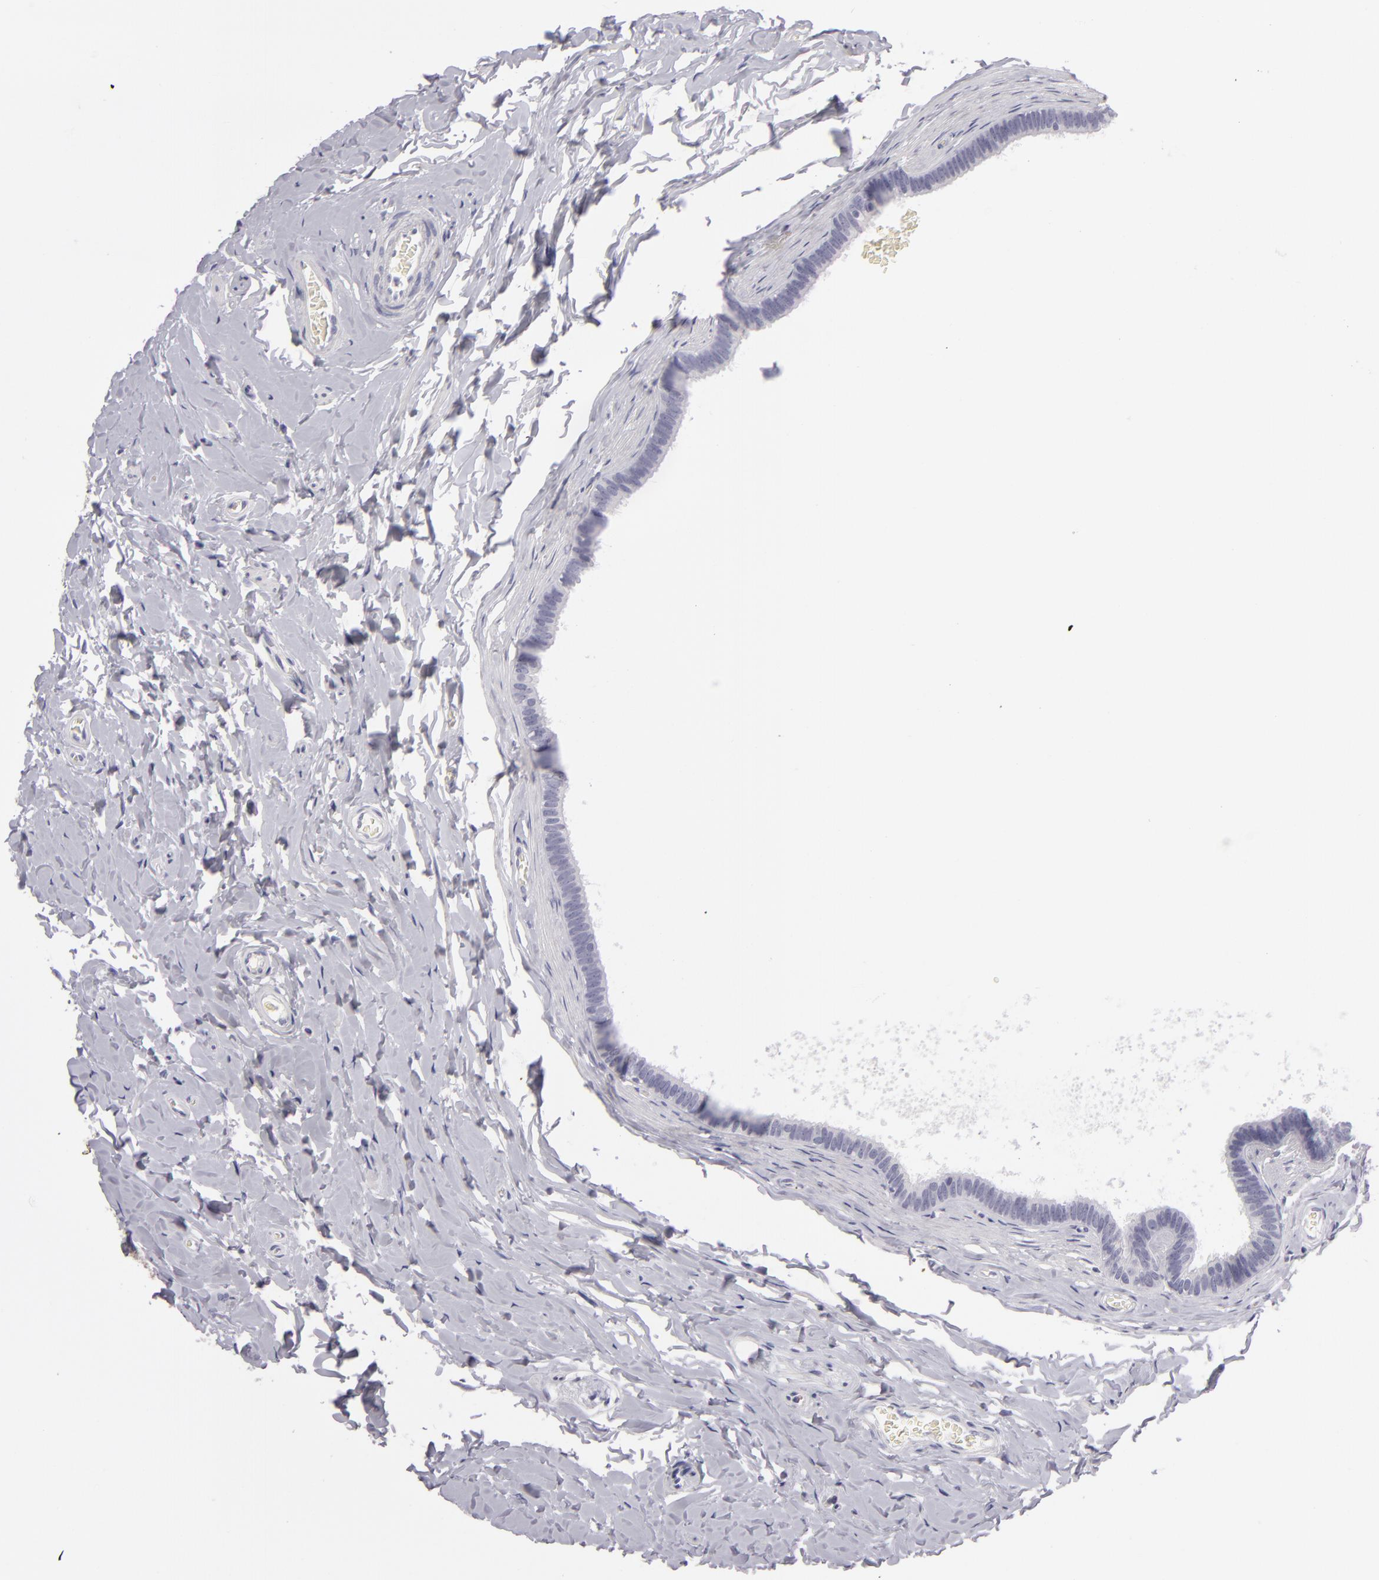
{"staining": {"intensity": "negative", "quantity": "none", "location": "none"}, "tissue": "epididymis", "cell_type": "Glandular cells", "image_type": "normal", "snomed": [{"axis": "morphology", "description": "Normal tissue, NOS"}, {"axis": "topography", "description": "Epididymis"}], "caption": "Immunohistochemistry (IHC) histopathology image of normal epididymis: human epididymis stained with DAB (3,3'-diaminobenzidine) shows no significant protein expression in glandular cells. (Immunohistochemistry (IHC), brightfield microscopy, high magnification).", "gene": "TNNC1", "patient": {"sex": "male", "age": 26}}